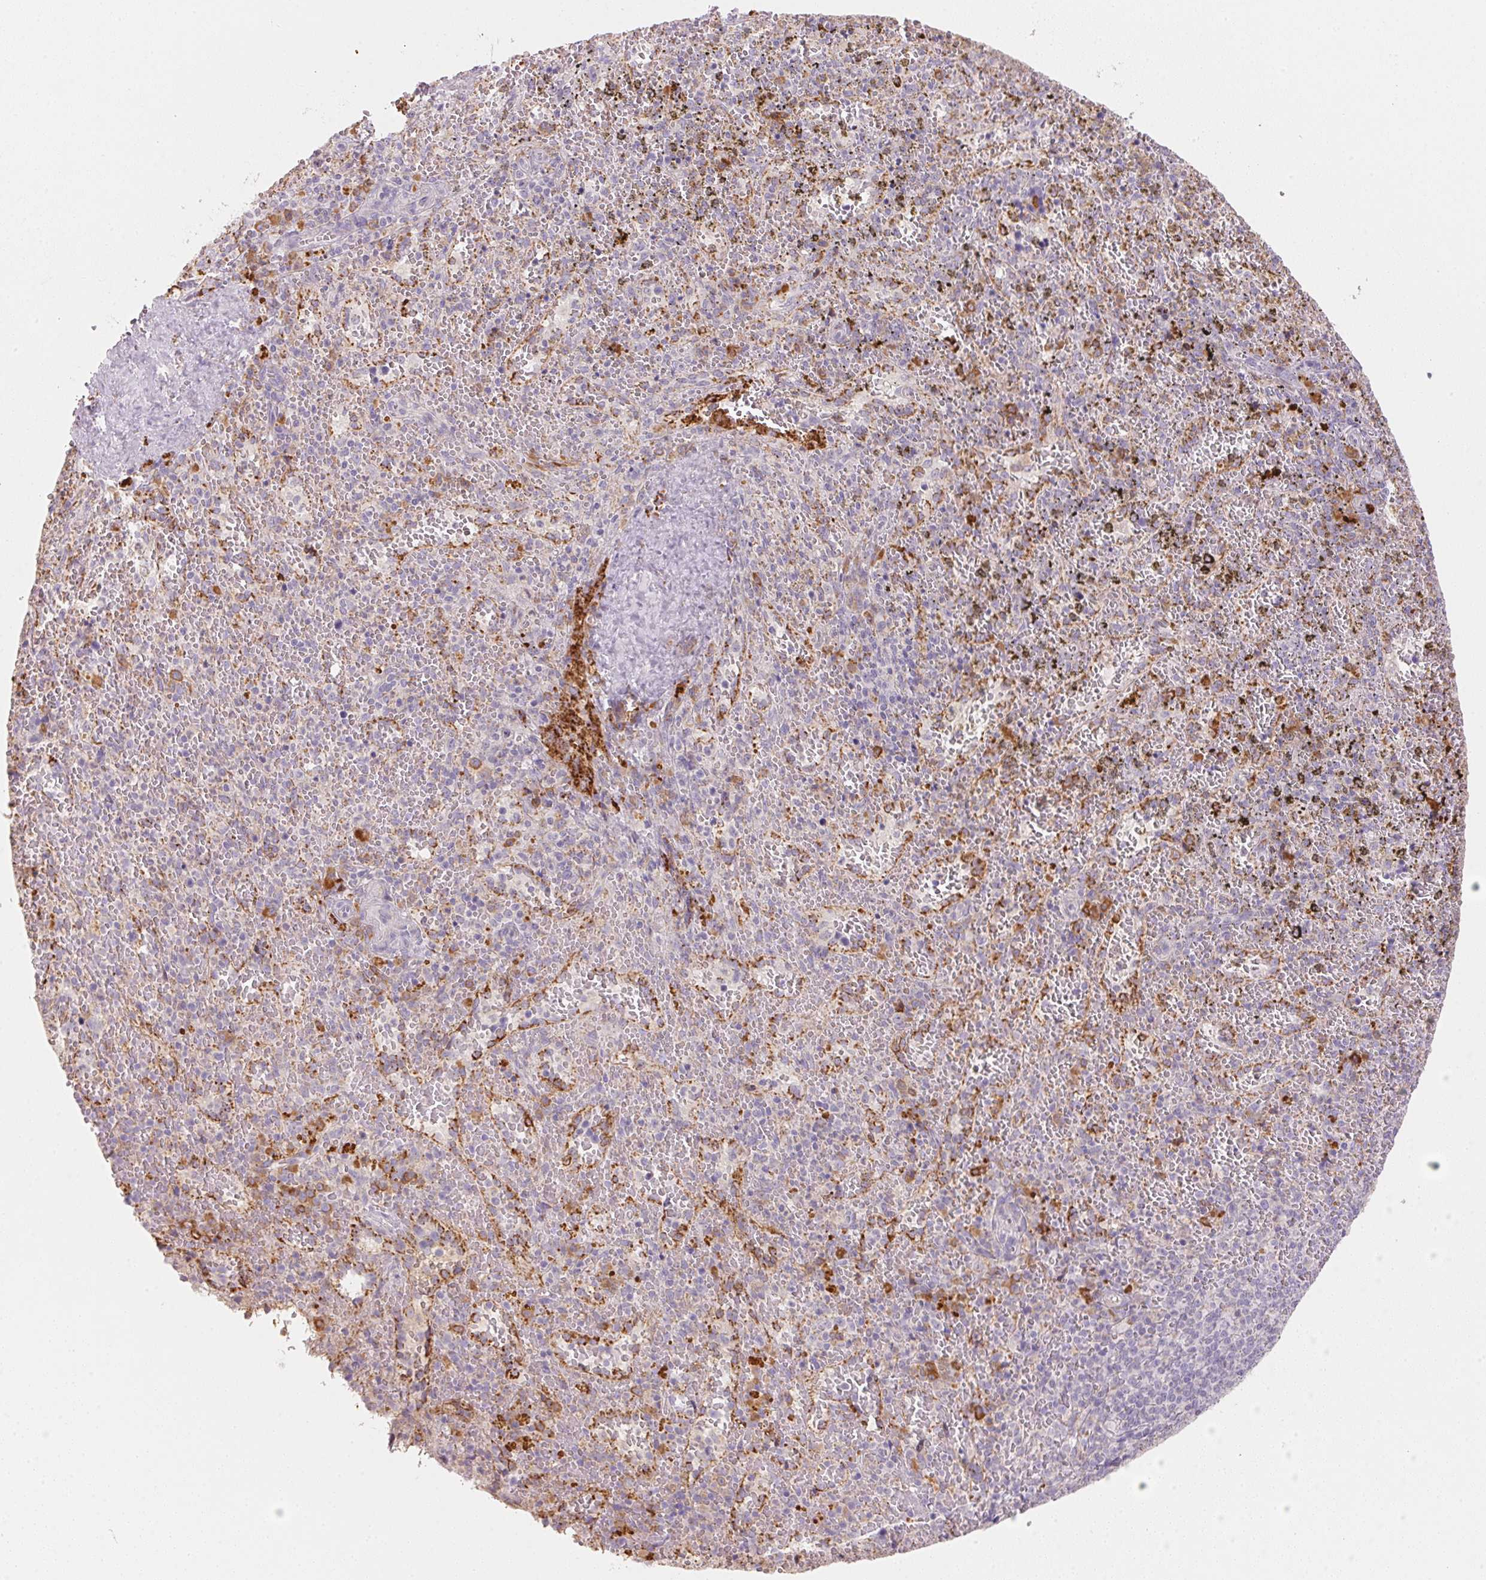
{"staining": {"intensity": "negative", "quantity": "none", "location": "none"}, "tissue": "spleen", "cell_type": "Cells in red pulp", "image_type": "normal", "snomed": [{"axis": "morphology", "description": "Normal tissue, NOS"}, {"axis": "topography", "description": "Spleen"}], "caption": "This is an immunohistochemistry (IHC) micrograph of unremarkable spleen. There is no expression in cells in red pulp.", "gene": "RMDN2", "patient": {"sex": "female", "age": 50}}